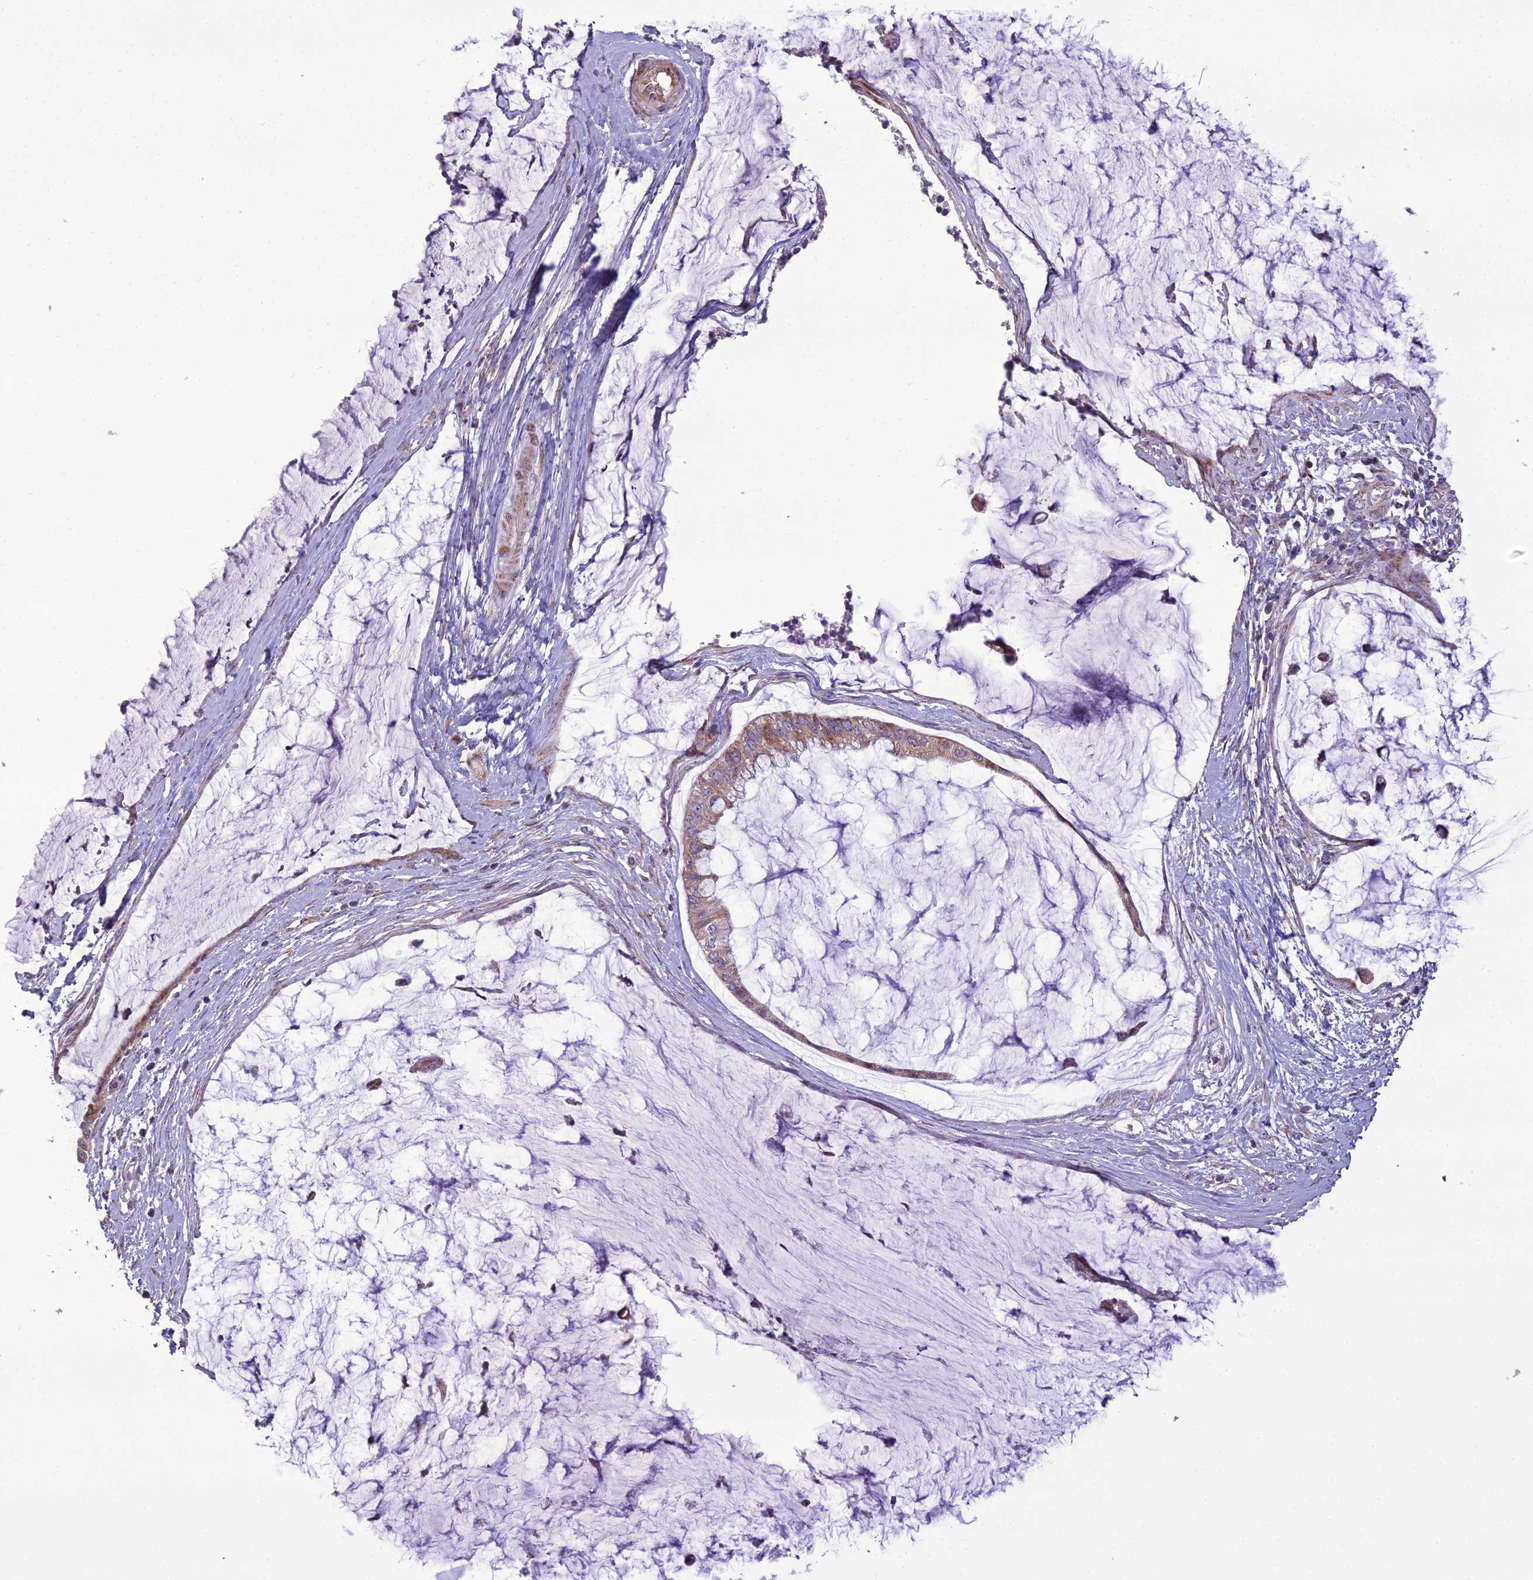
{"staining": {"intensity": "weak", "quantity": ">75%", "location": "cytoplasmic/membranous"}, "tissue": "ovarian cancer", "cell_type": "Tumor cells", "image_type": "cancer", "snomed": [{"axis": "morphology", "description": "Cystadenocarcinoma, mucinous, NOS"}, {"axis": "topography", "description": "Ovary"}], "caption": "The photomicrograph exhibits a brown stain indicating the presence of a protein in the cytoplasmic/membranous of tumor cells in ovarian mucinous cystadenocarcinoma. (IHC, brightfield microscopy, high magnification).", "gene": "NODAL", "patient": {"sex": "female", "age": 39}}